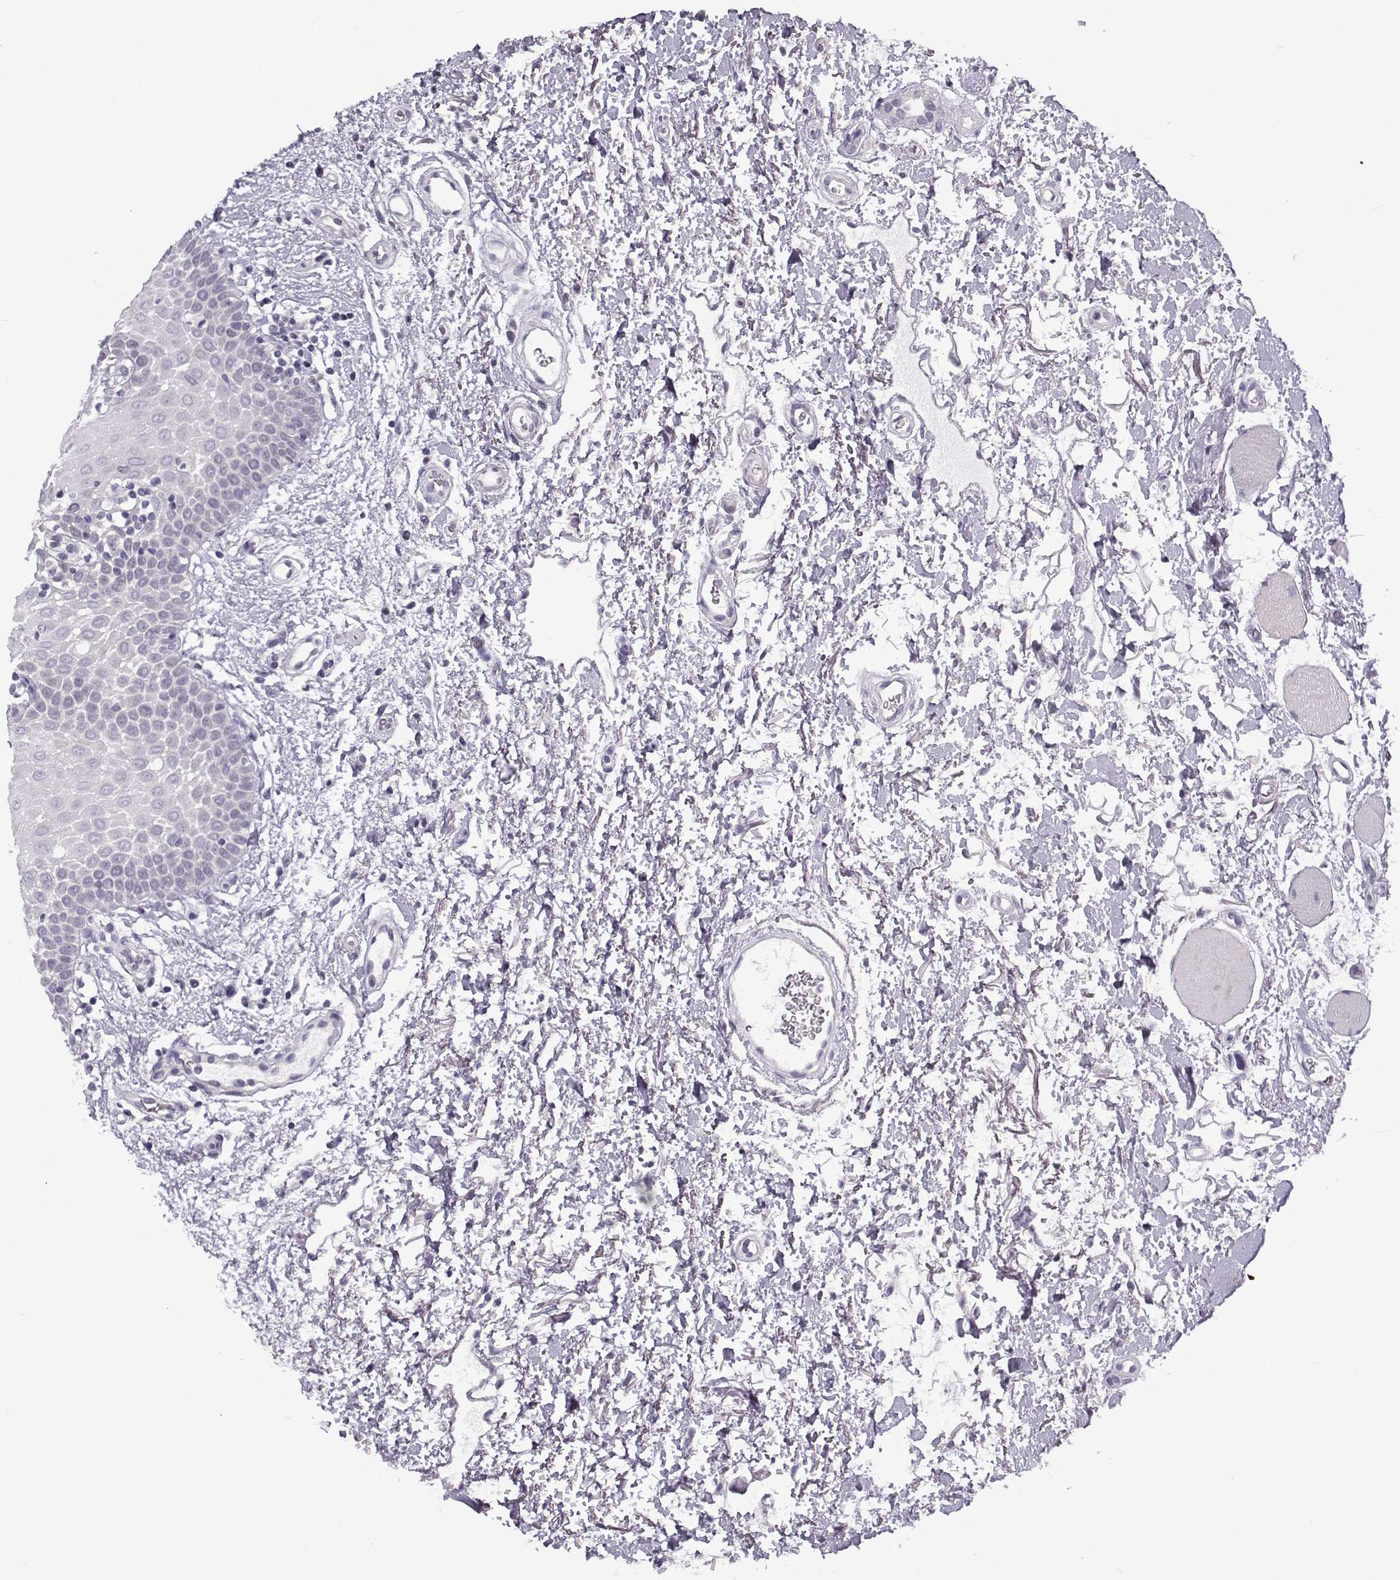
{"staining": {"intensity": "negative", "quantity": "none", "location": "none"}, "tissue": "oral mucosa", "cell_type": "Squamous epithelial cells", "image_type": "normal", "snomed": [{"axis": "morphology", "description": "Normal tissue, NOS"}, {"axis": "morphology", "description": "Squamous cell carcinoma, NOS"}, {"axis": "topography", "description": "Oral tissue"}, {"axis": "topography", "description": "Head-Neck"}], "caption": "IHC of benign human oral mucosa exhibits no positivity in squamous epithelial cells.", "gene": "TEX55", "patient": {"sex": "female", "age": 75}}